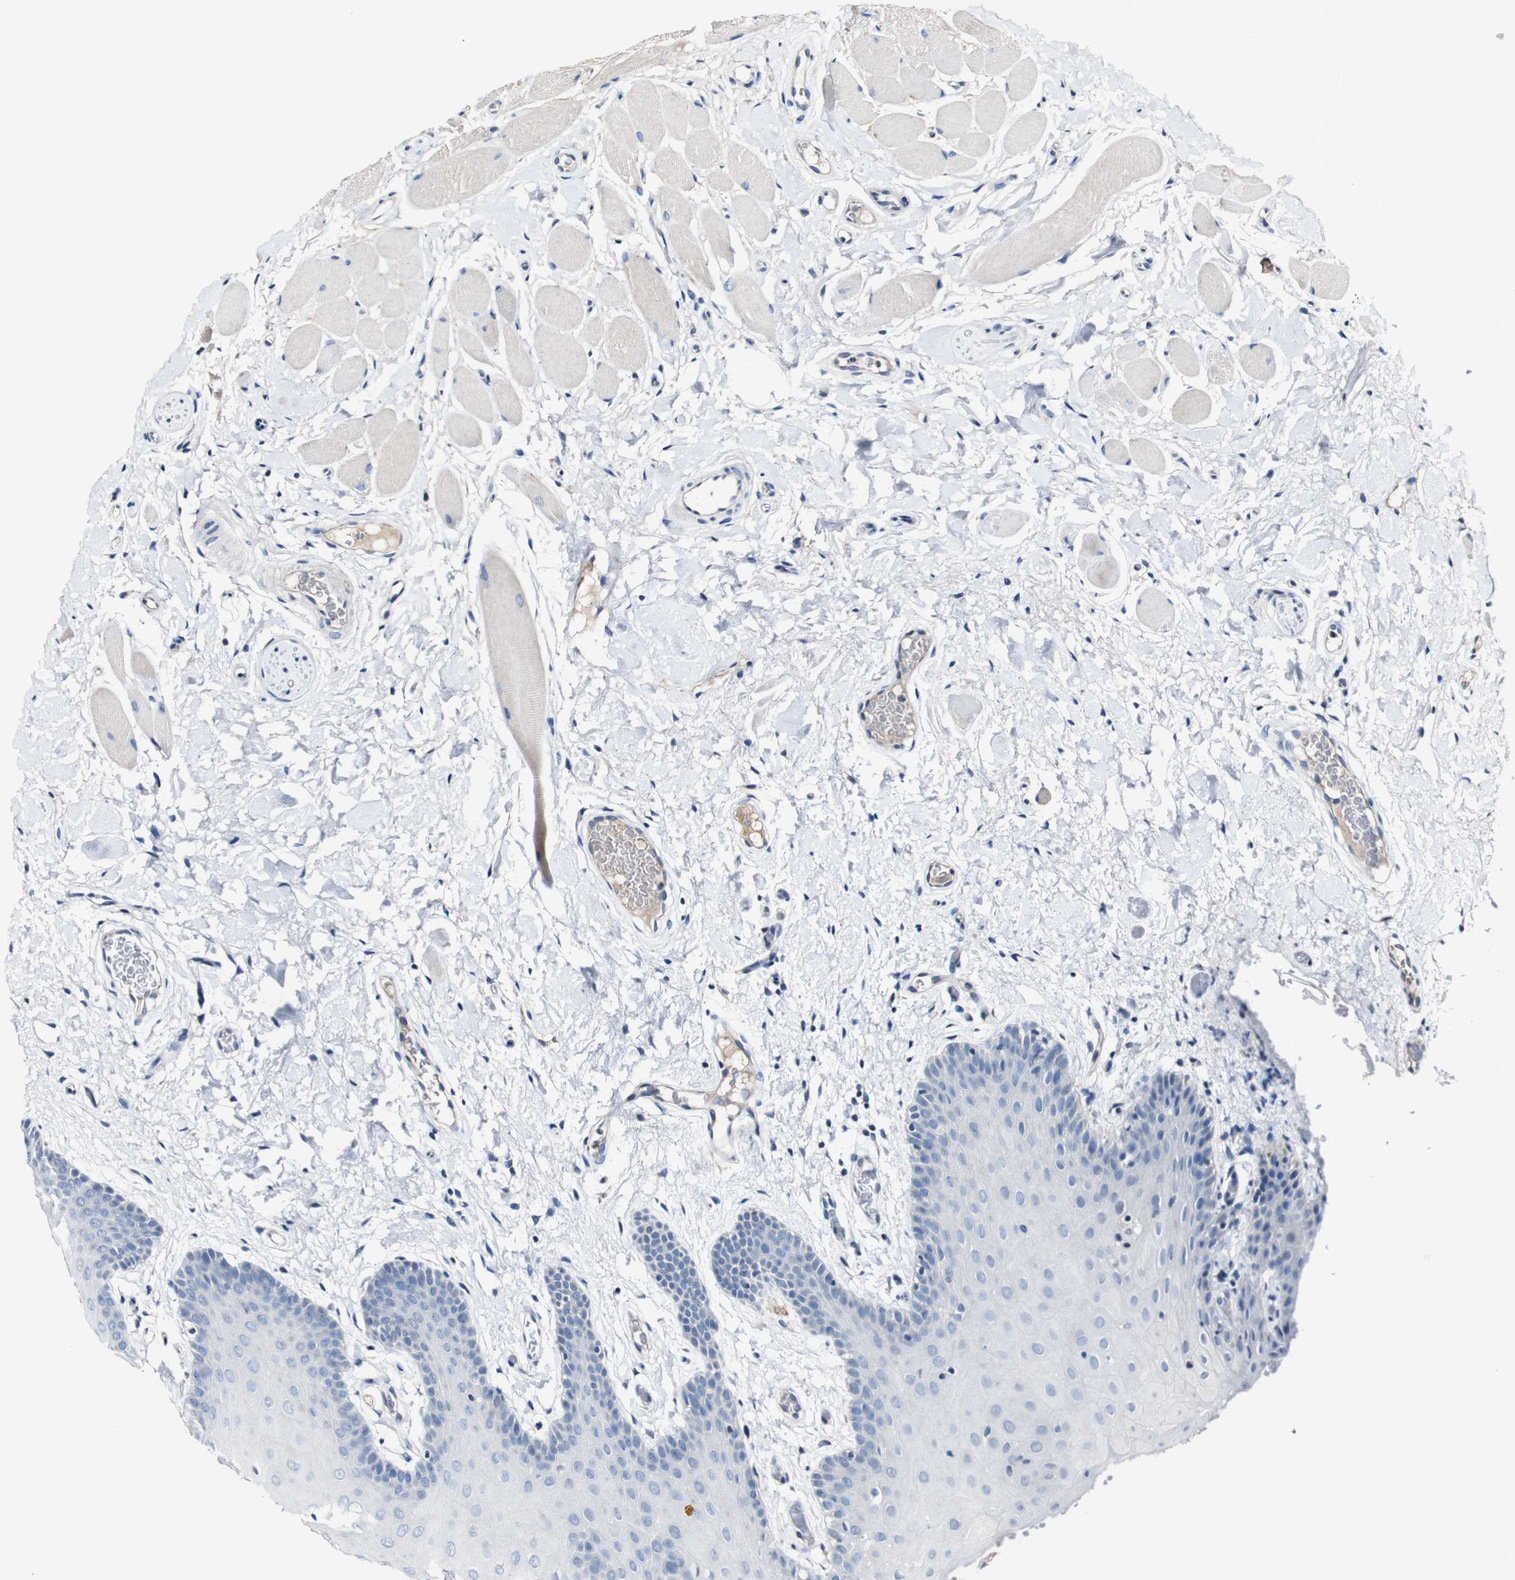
{"staining": {"intensity": "negative", "quantity": "none", "location": "none"}, "tissue": "oral mucosa", "cell_type": "Squamous epithelial cells", "image_type": "normal", "snomed": [{"axis": "morphology", "description": "Normal tissue, NOS"}, {"axis": "topography", "description": "Oral tissue"}], "caption": "The immunohistochemistry micrograph has no significant expression in squamous epithelial cells of oral mucosa. Brightfield microscopy of immunohistochemistry stained with DAB (brown) and hematoxylin (blue), captured at high magnification.", "gene": "GRAMD1A", "patient": {"sex": "male", "age": 54}}